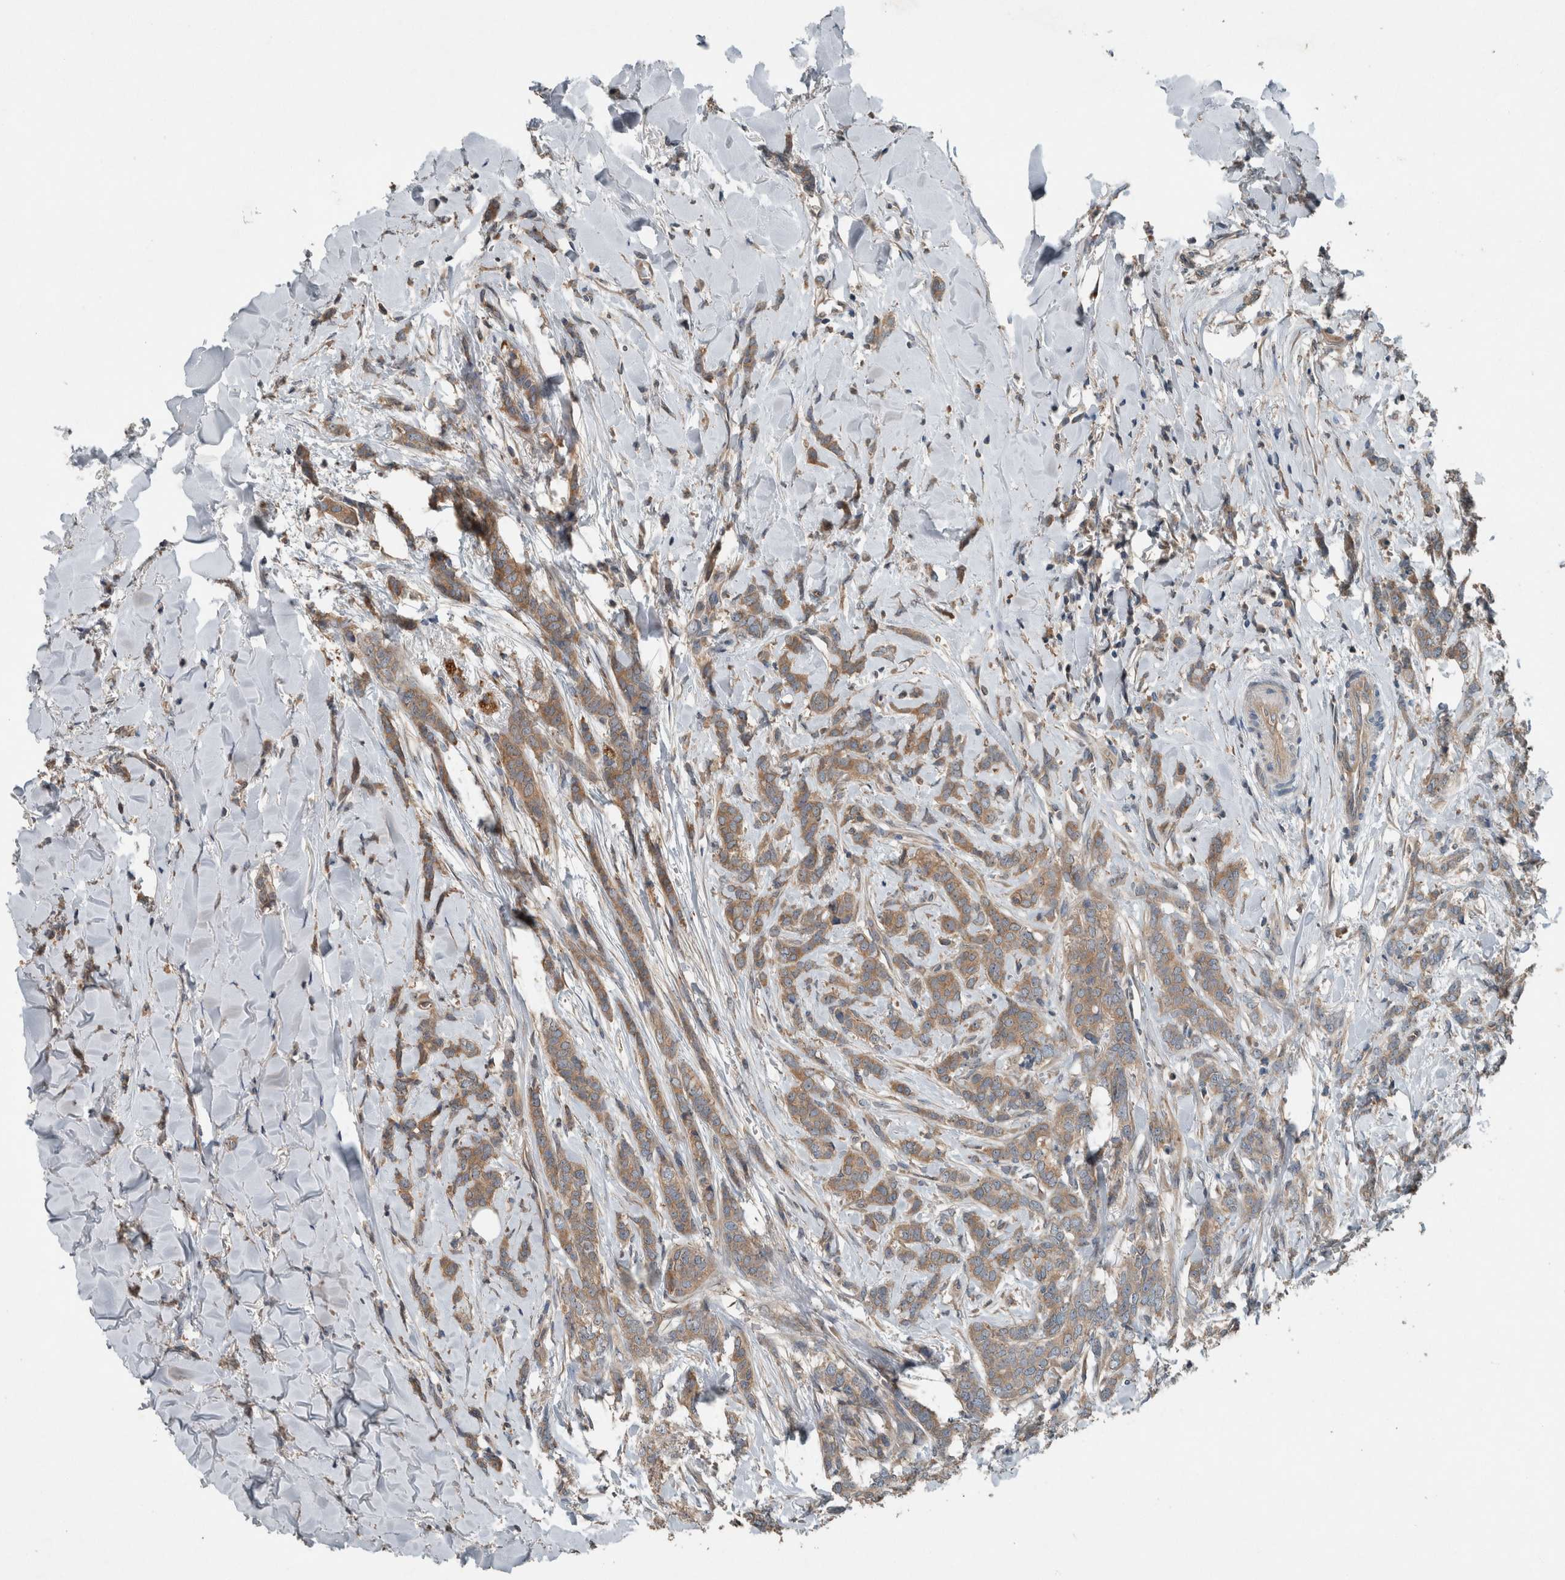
{"staining": {"intensity": "moderate", "quantity": "25%-75%", "location": "cytoplasmic/membranous"}, "tissue": "breast cancer", "cell_type": "Tumor cells", "image_type": "cancer", "snomed": [{"axis": "morphology", "description": "Lobular carcinoma"}, {"axis": "topography", "description": "Skin"}, {"axis": "topography", "description": "Breast"}], "caption": "Immunohistochemistry of human breast cancer displays medium levels of moderate cytoplasmic/membranous expression in approximately 25%-75% of tumor cells.", "gene": "KNTC1", "patient": {"sex": "female", "age": 46}}